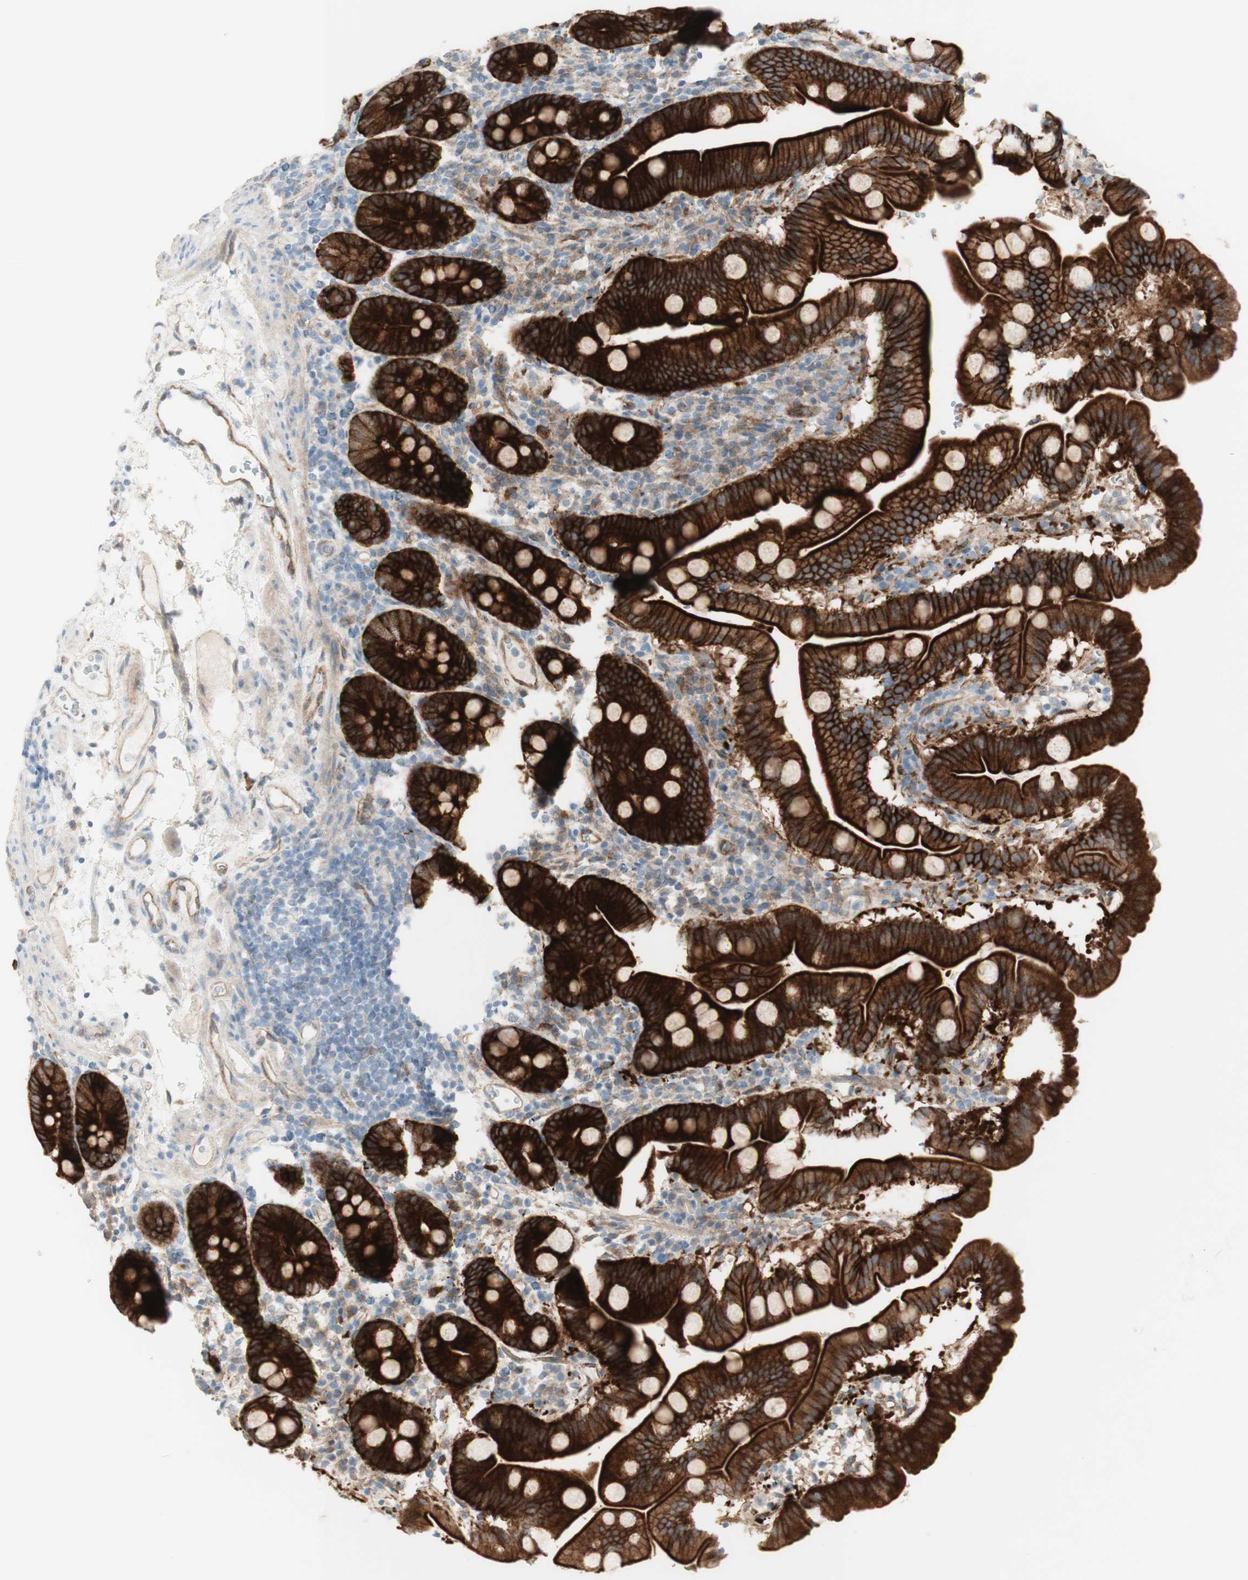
{"staining": {"intensity": "strong", "quantity": ">75%", "location": "none"}, "tissue": "duodenum", "cell_type": "Glandular cells", "image_type": "normal", "snomed": [{"axis": "morphology", "description": "Normal tissue, NOS"}, {"axis": "topography", "description": "Duodenum"}], "caption": "Immunohistochemical staining of benign duodenum displays high levels of strong None staining in approximately >75% of glandular cells.", "gene": "MYO6", "patient": {"sex": "male", "age": 50}}